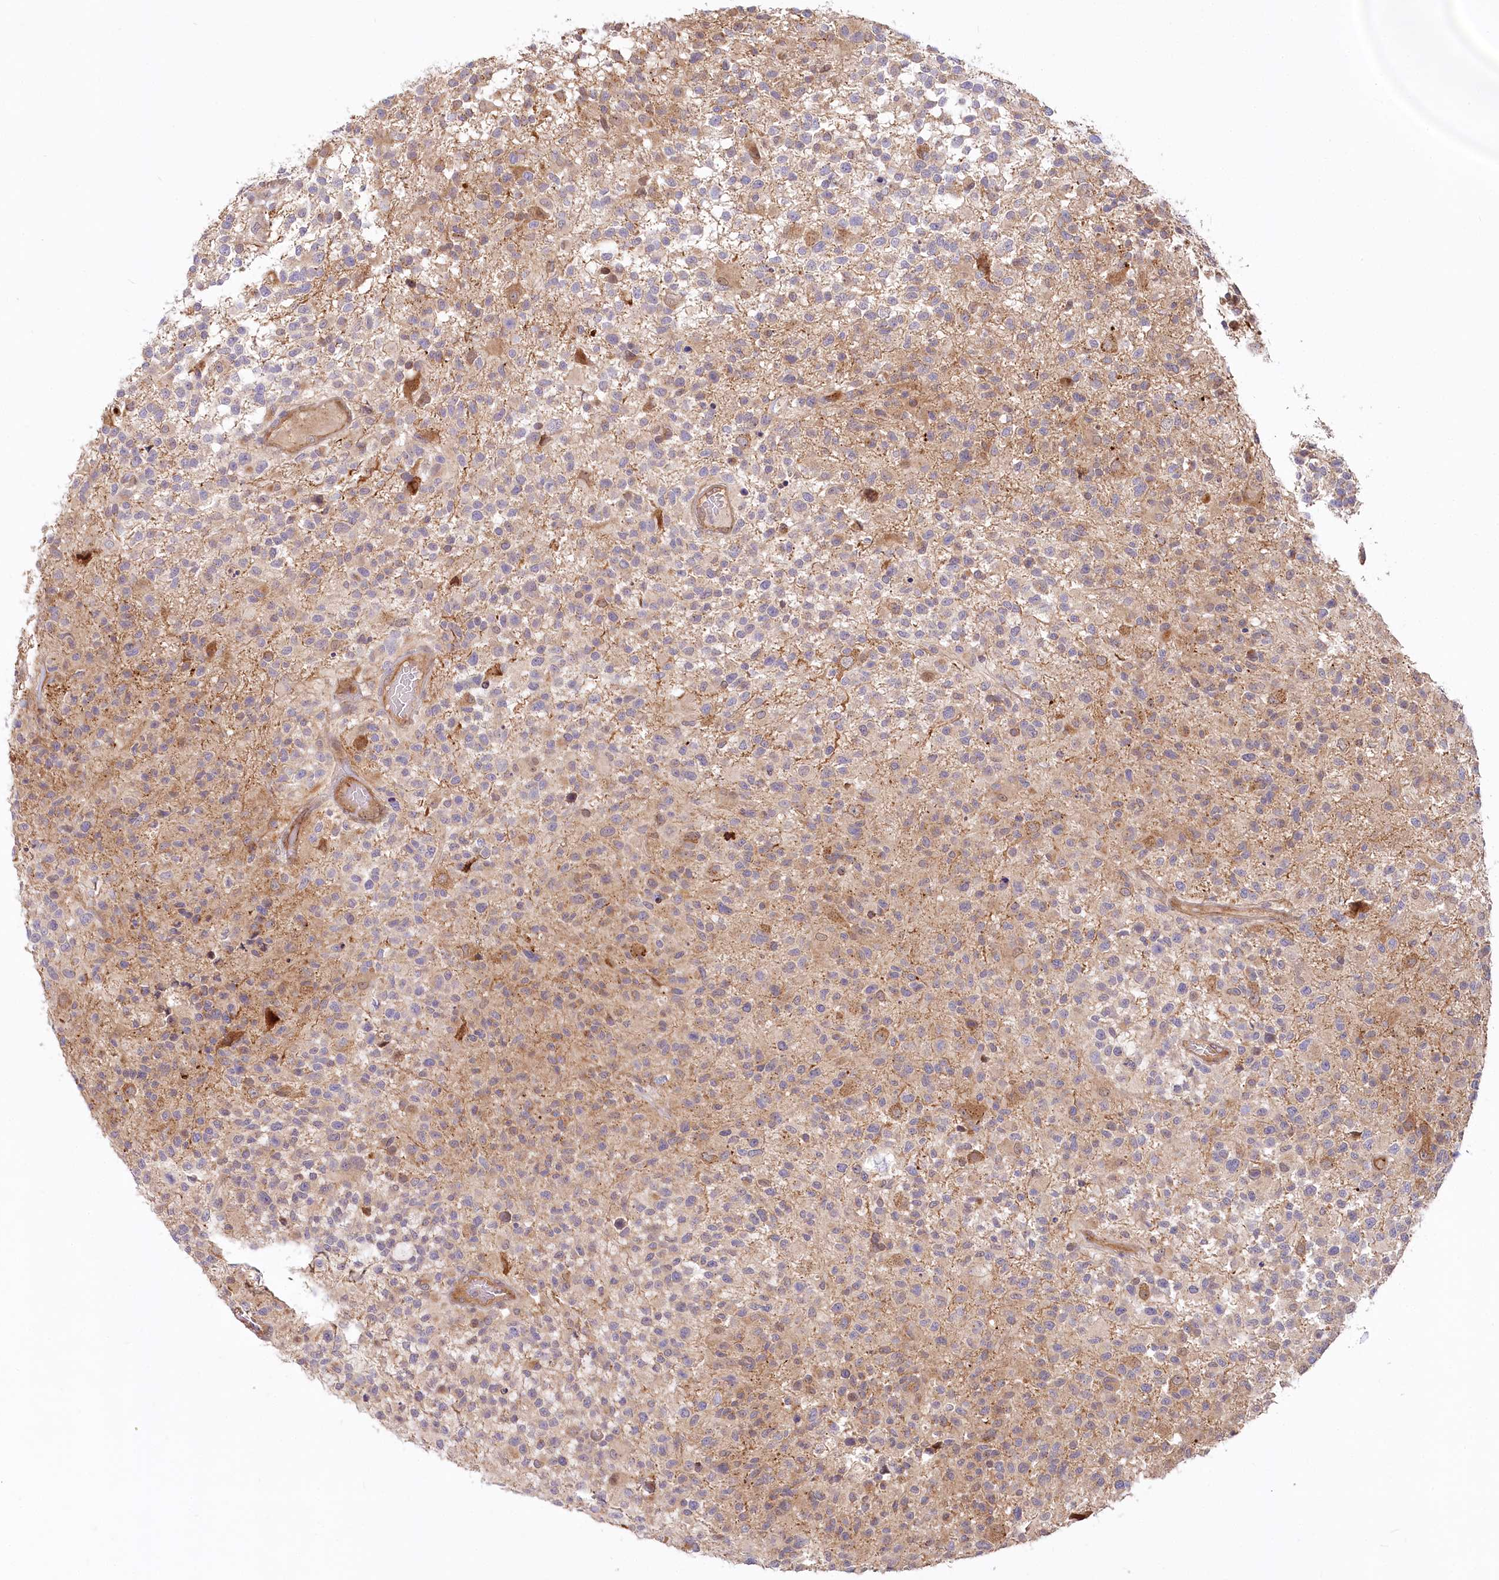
{"staining": {"intensity": "moderate", "quantity": "25%-75%", "location": "cytoplasmic/membranous,nuclear"}, "tissue": "glioma", "cell_type": "Tumor cells", "image_type": "cancer", "snomed": [{"axis": "morphology", "description": "Glioma, malignant, High grade"}, {"axis": "morphology", "description": "Glioblastoma, NOS"}, {"axis": "topography", "description": "Brain"}], "caption": "Immunohistochemical staining of glioblastoma shows moderate cytoplasmic/membranous and nuclear protein positivity in about 25%-75% of tumor cells. (DAB IHC with brightfield microscopy, high magnification).", "gene": "CEP70", "patient": {"sex": "male", "age": 60}}